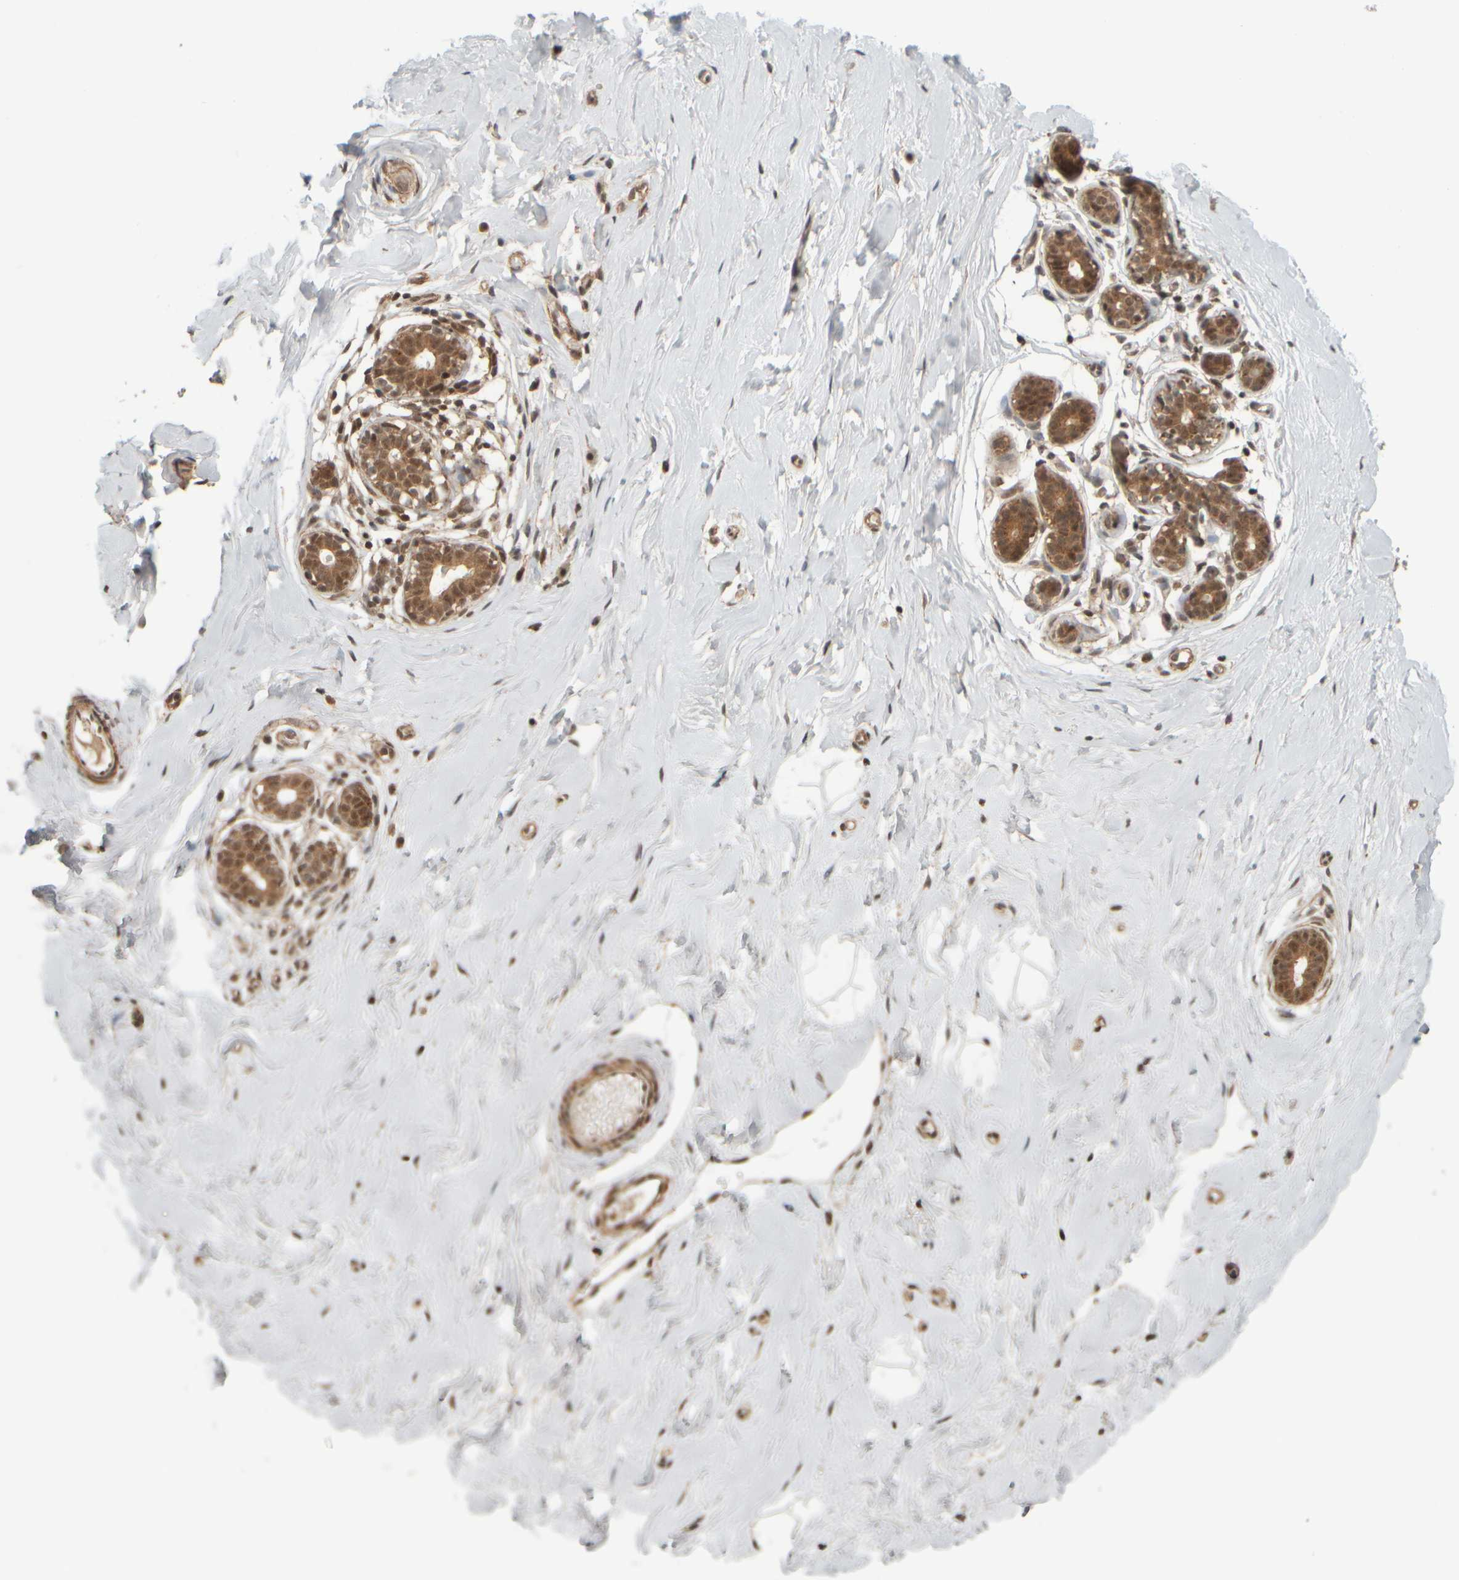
{"staining": {"intensity": "weak", "quantity": "25%-75%", "location": "nuclear"}, "tissue": "breast", "cell_type": "Adipocytes", "image_type": "normal", "snomed": [{"axis": "morphology", "description": "Normal tissue, NOS"}, {"axis": "topography", "description": "Breast"}], "caption": "Protein analysis of unremarkable breast shows weak nuclear expression in about 25%-75% of adipocytes.", "gene": "SYNRG", "patient": {"sex": "female", "age": 23}}